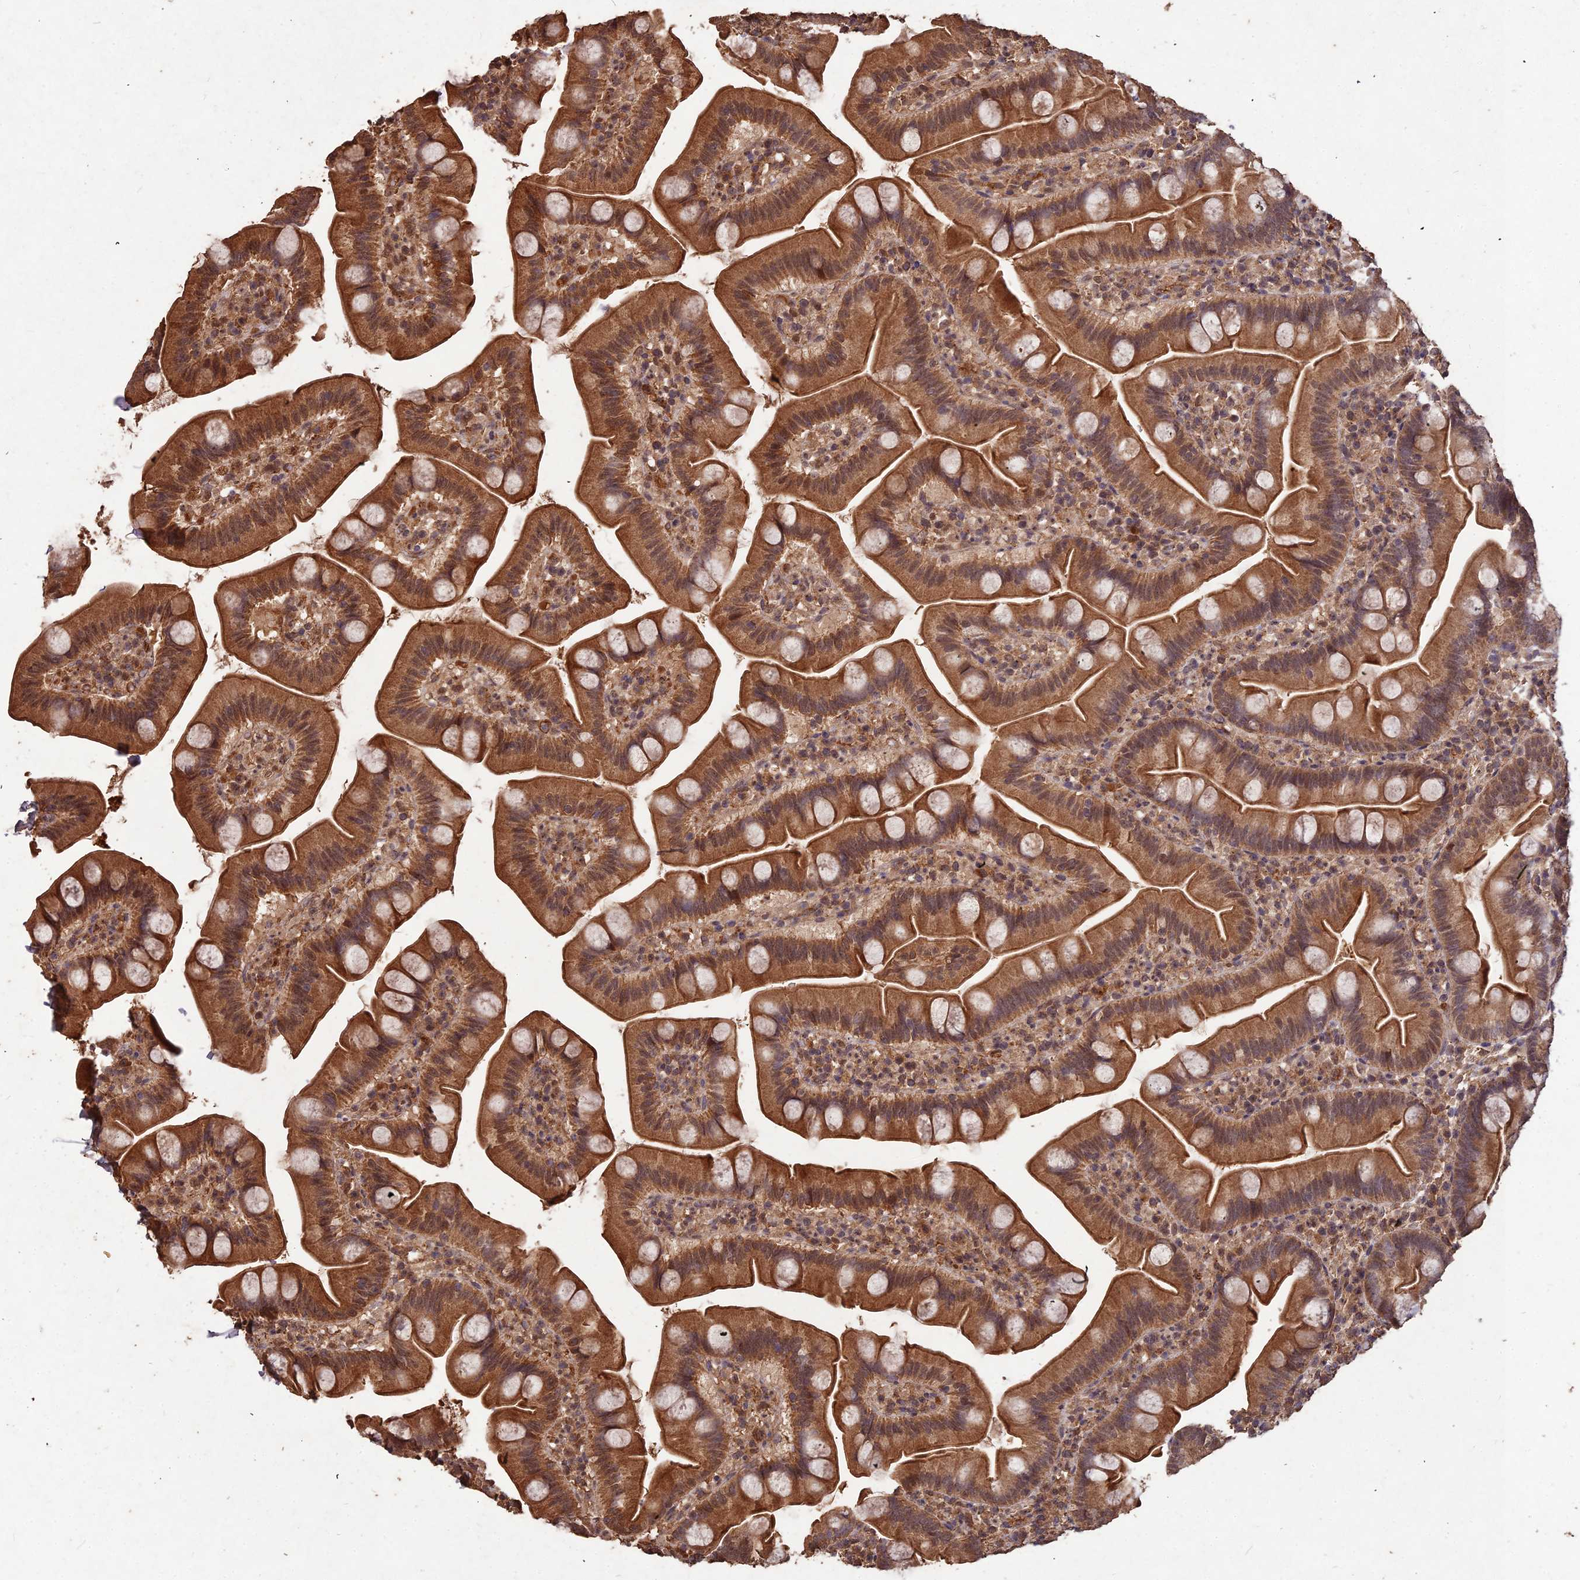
{"staining": {"intensity": "strong", "quantity": ">75%", "location": "cytoplasmic/membranous"}, "tissue": "small intestine", "cell_type": "Glandular cells", "image_type": "normal", "snomed": [{"axis": "morphology", "description": "Normal tissue, NOS"}, {"axis": "topography", "description": "Small intestine"}], "caption": "This image demonstrates immunohistochemistry (IHC) staining of normal small intestine, with high strong cytoplasmic/membranous expression in approximately >75% of glandular cells.", "gene": "SYMPK", "patient": {"sex": "female", "age": 68}}